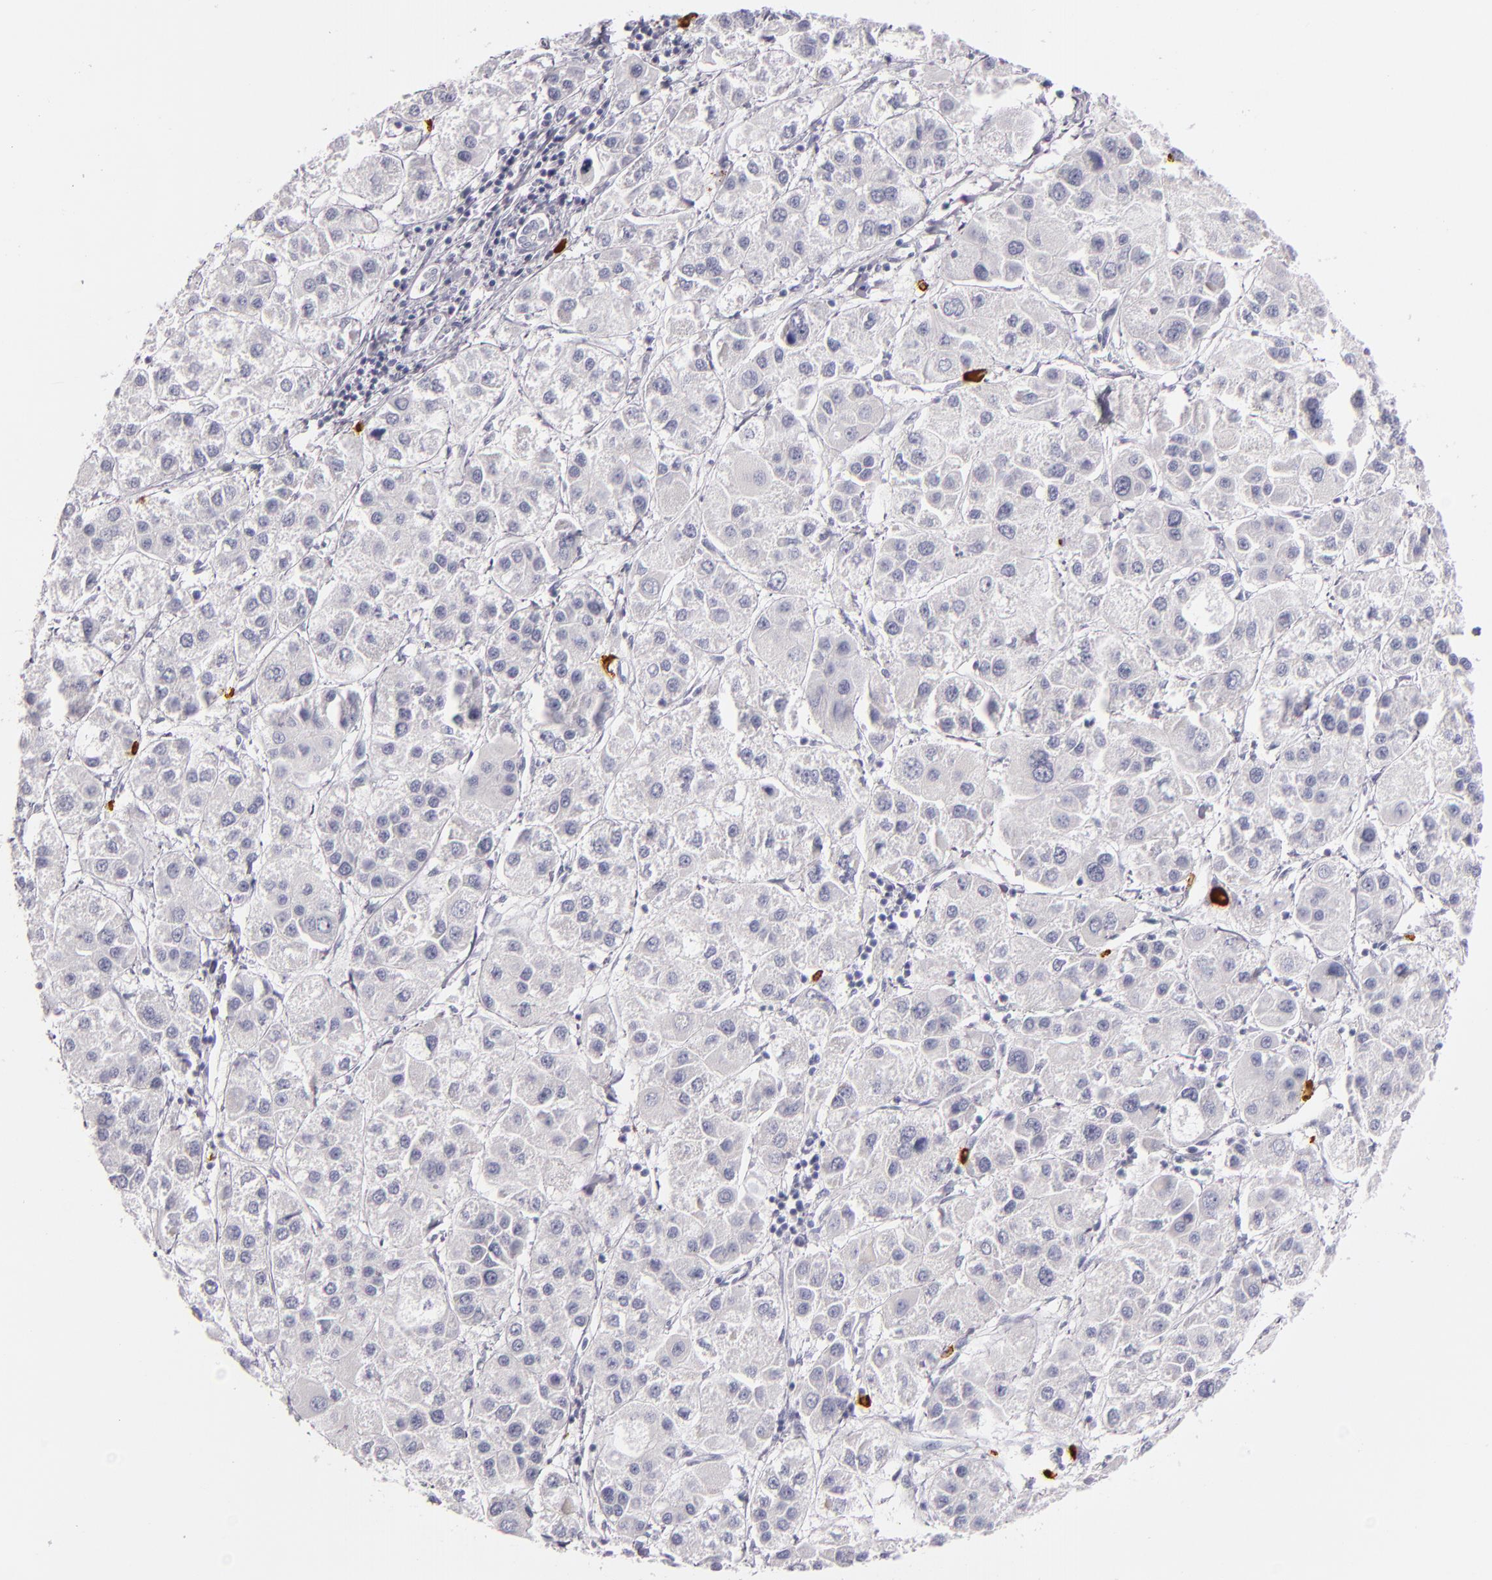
{"staining": {"intensity": "negative", "quantity": "none", "location": "none"}, "tissue": "liver cancer", "cell_type": "Tumor cells", "image_type": "cancer", "snomed": [{"axis": "morphology", "description": "Carcinoma, Hepatocellular, NOS"}, {"axis": "topography", "description": "Liver"}], "caption": "Tumor cells show no significant protein positivity in liver cancer.", "gene": "TPSD1", "patient": {"sex": "female", "age": 85}}